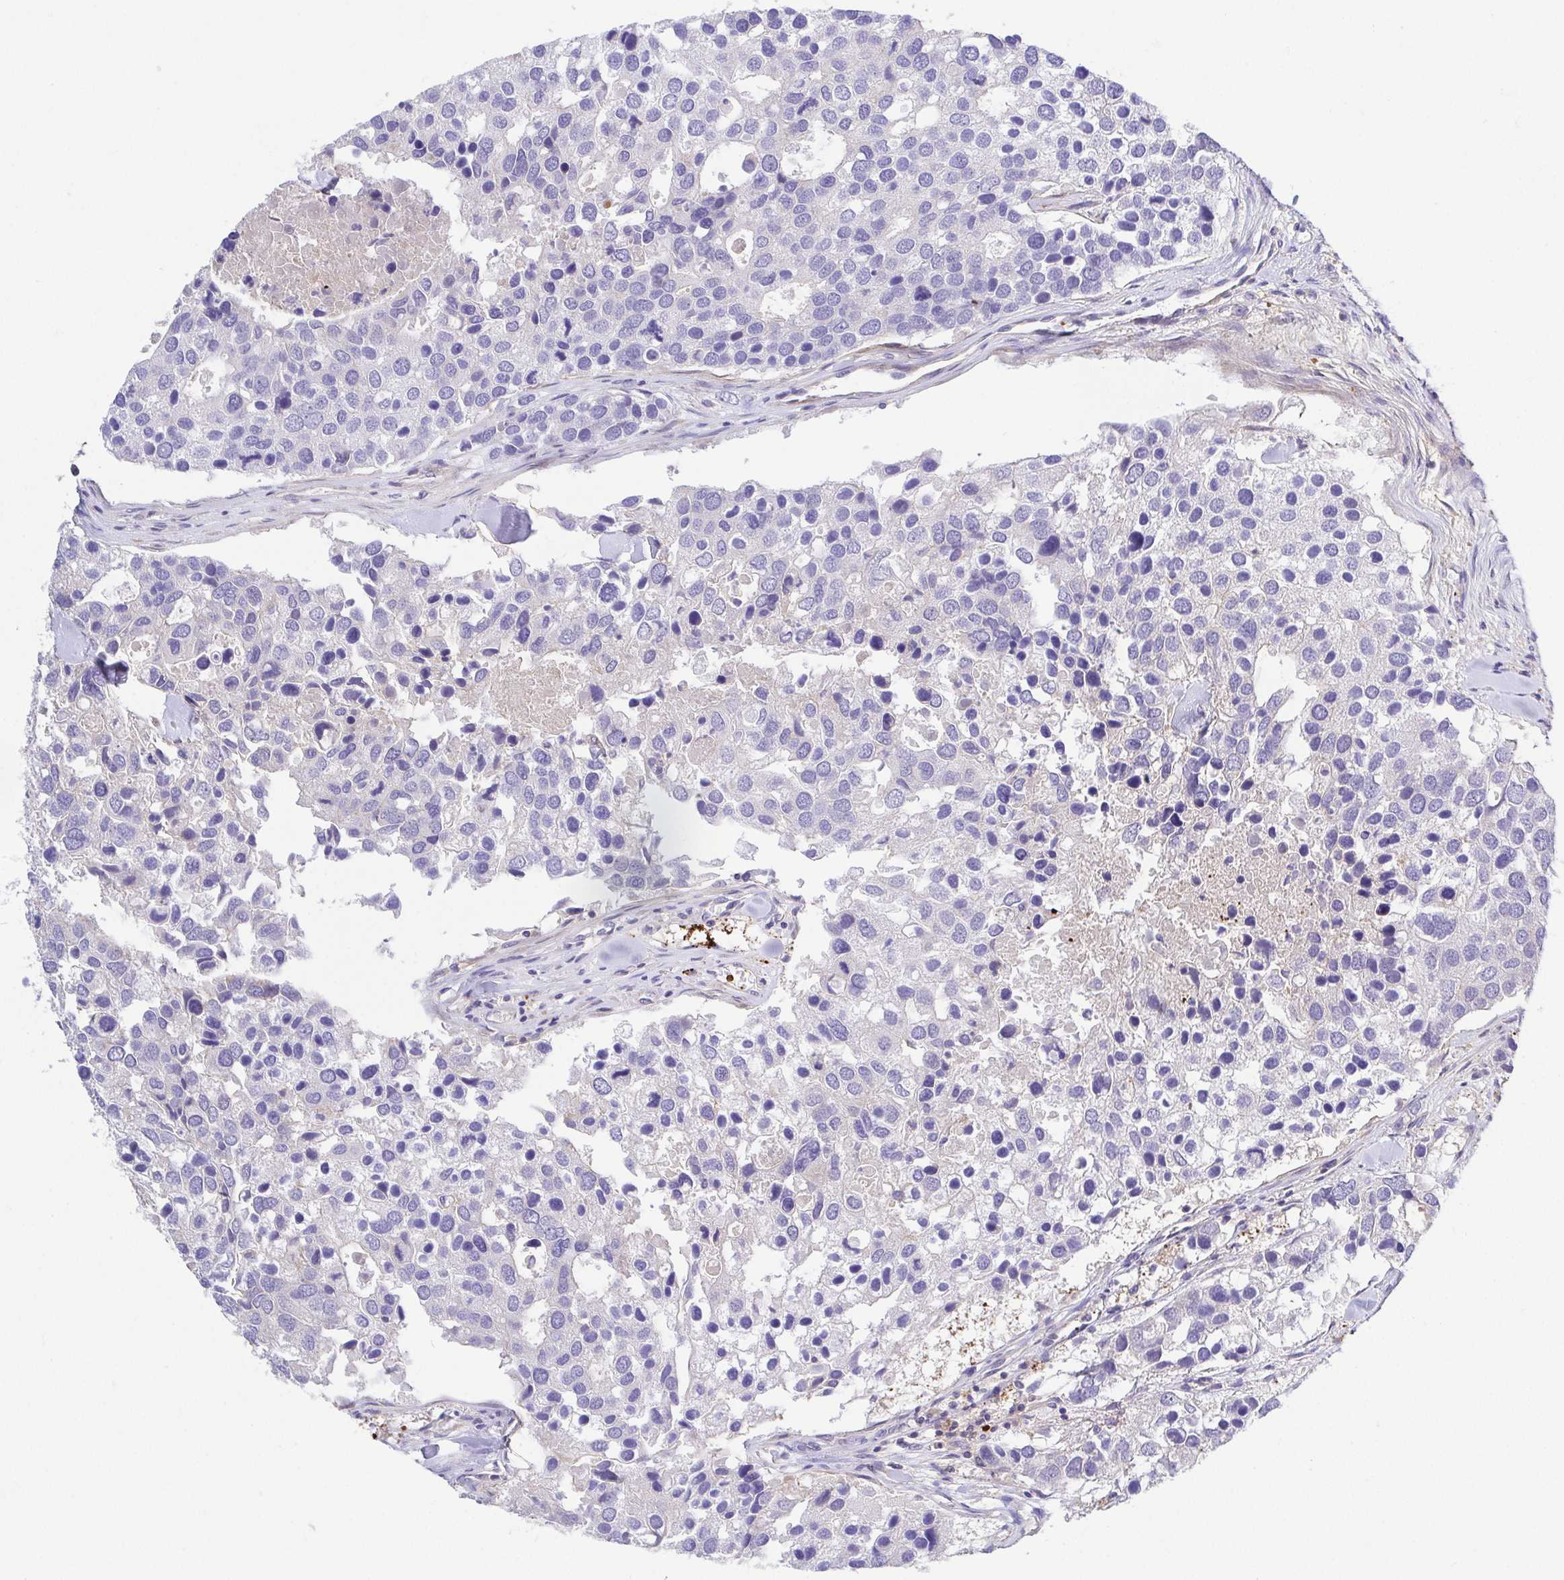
{"staining": {"intensity": "negative", "quantity": "none", "location": "none"}, "tissue": "breast cancer", "cell_type": "Tumor cells", "image_type": "cancer", "snomed": [{"axis": "morphology", "description": "Duct carcinoma"}, {"axis": "topography", "description": "Breast"}], "caption": "A histopathology image of human breast cancer is negative for staining in tumor cells. Nuclei are stained in blue.", "gene": "PRR14L", "patient": {"sex": "female", "age": 83}}